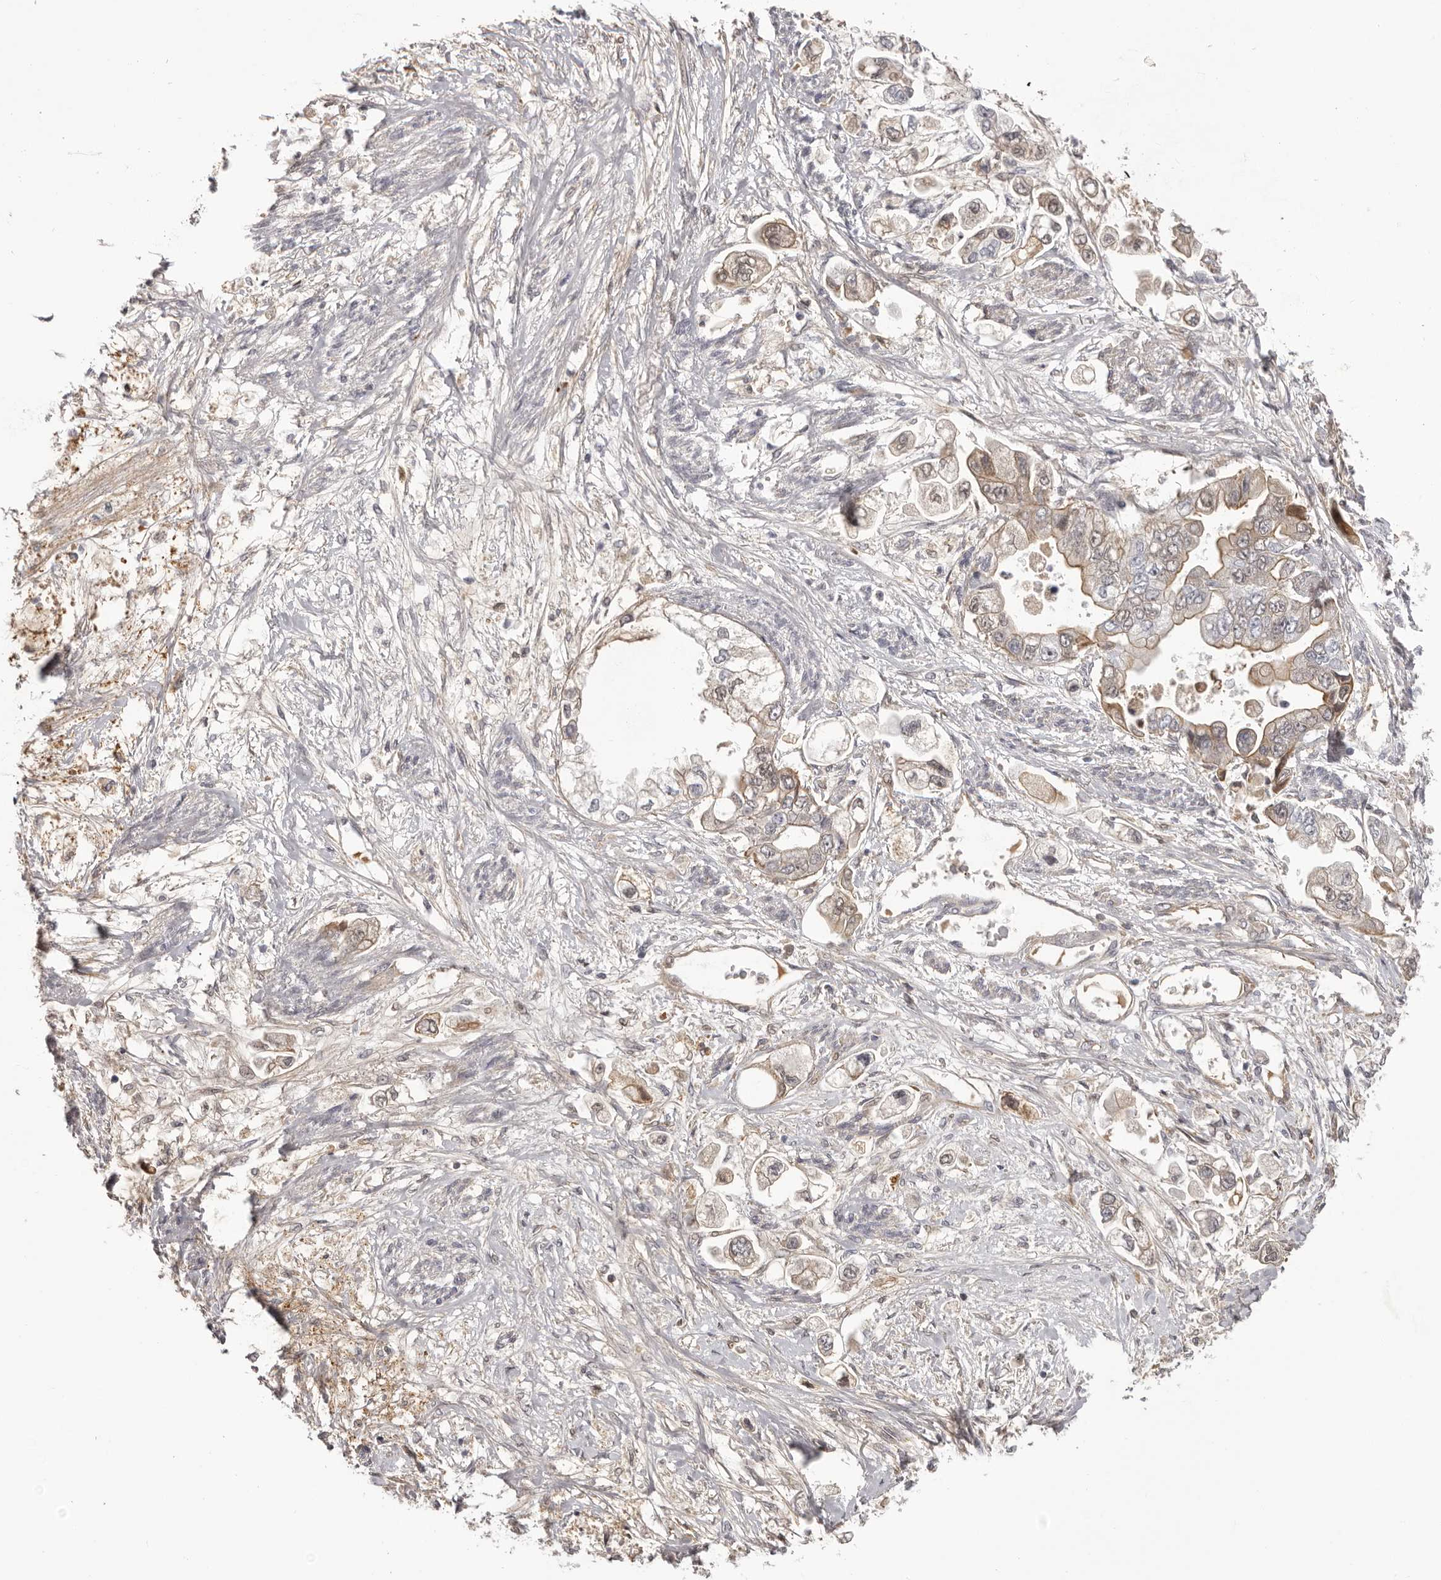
{"staining": {"intensity": "weak", "quantity": "25%-75%", "location": "cytoplasmic/membranous"}, "tissue": "stomach cancer", "cell_type": "Tumor cells", "image_type": "cancer", "snomed": [{"axis": "morphology", "description": "Adenocarcinoma, NOS"}, {"axis": "topography", "description": "Stomach"}], "caption": "A histopathology image of stomach cancer stained for a protein exhibits weak cytoplasmic/membranous brown staining in tumor cells. (DAB = brown stain, brightfield microscopy at high magnification).", "gene": "OTUD3", "patient": {"sex": "male", "age": 62}}